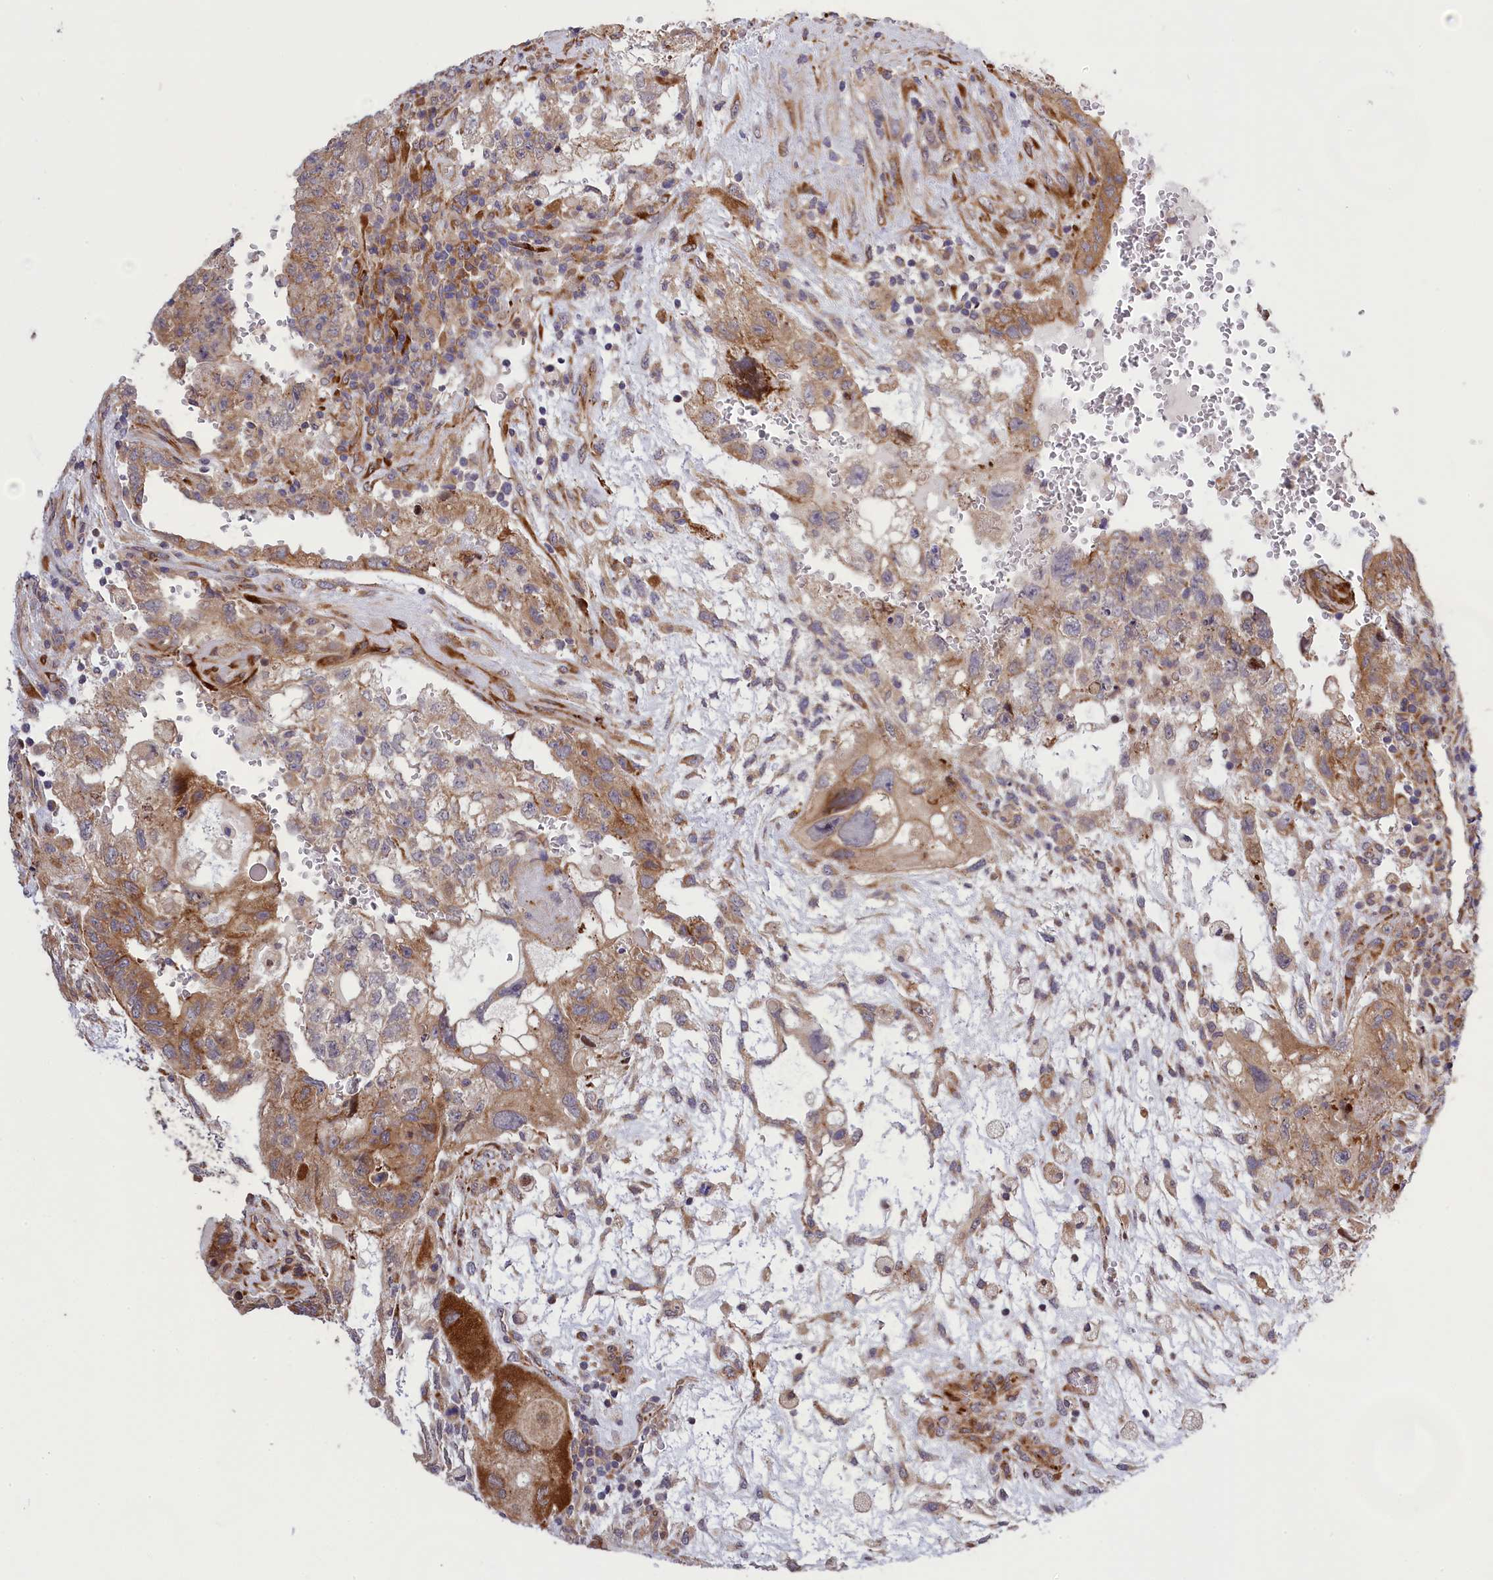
{"staining": {"intensity": "moderate", "quantity": "25%-75%", "location": "cytoplasmic/membranous"}, "tissue": "testis cancer", "cell_type": "Tumor cells", "image_type": "cancer", "snomed": [{"axis": "morphology", "description": "Carcinoma, Embryonal, NOS"}, {"axis": "topography", "description": "Testis"}], "caption": "High-power microscopy captured an immunohistochemistry histopathology image of testis cancer, revealing moderate cytoplasmic/membranous expression in approximately 25%-75% of tumor cells.", "gene": "DDX60L", "patient": {"sex": "male", "age": 36}}